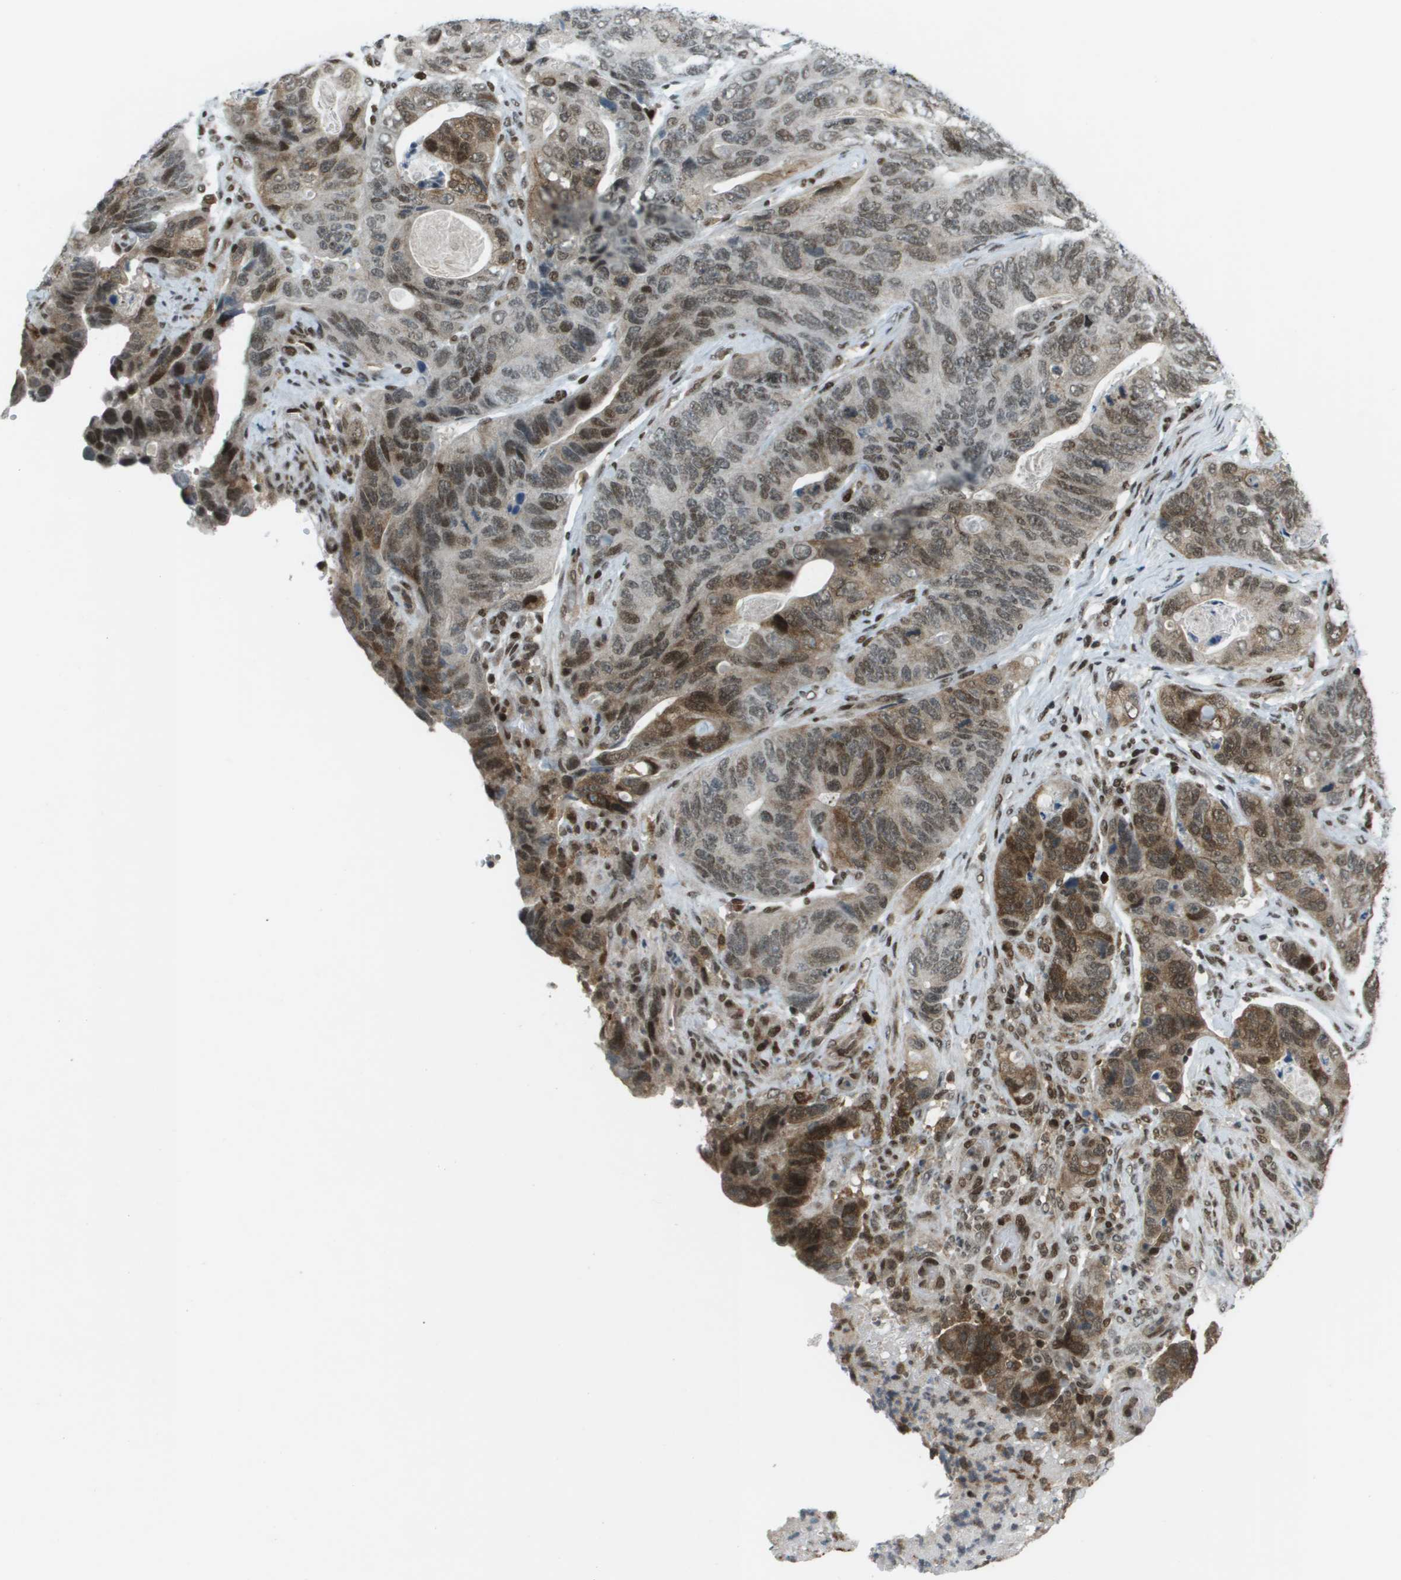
{"staining": {"intensity": "moderate", "quantity": "25%-75%", "location": "cytoplasmic/membranous,nuclear"}, "tissue": "stomach cancer", "cell_type": "Tumor cells", "image_type": "cancer", "snomed": [{"axis": "morphology", "description": "Adenocarcinoma, NOS"}, {"axis": "topography", "description": "Stomach"}], "caption": "A micrograph of stomach adenocarcinoma stained for a protein displays moderate cytoplasmic/membranous and nuclear brown staining in tumor cells.", "gene": "IRF7", "patient": {"sex": "female", "age": 89}}